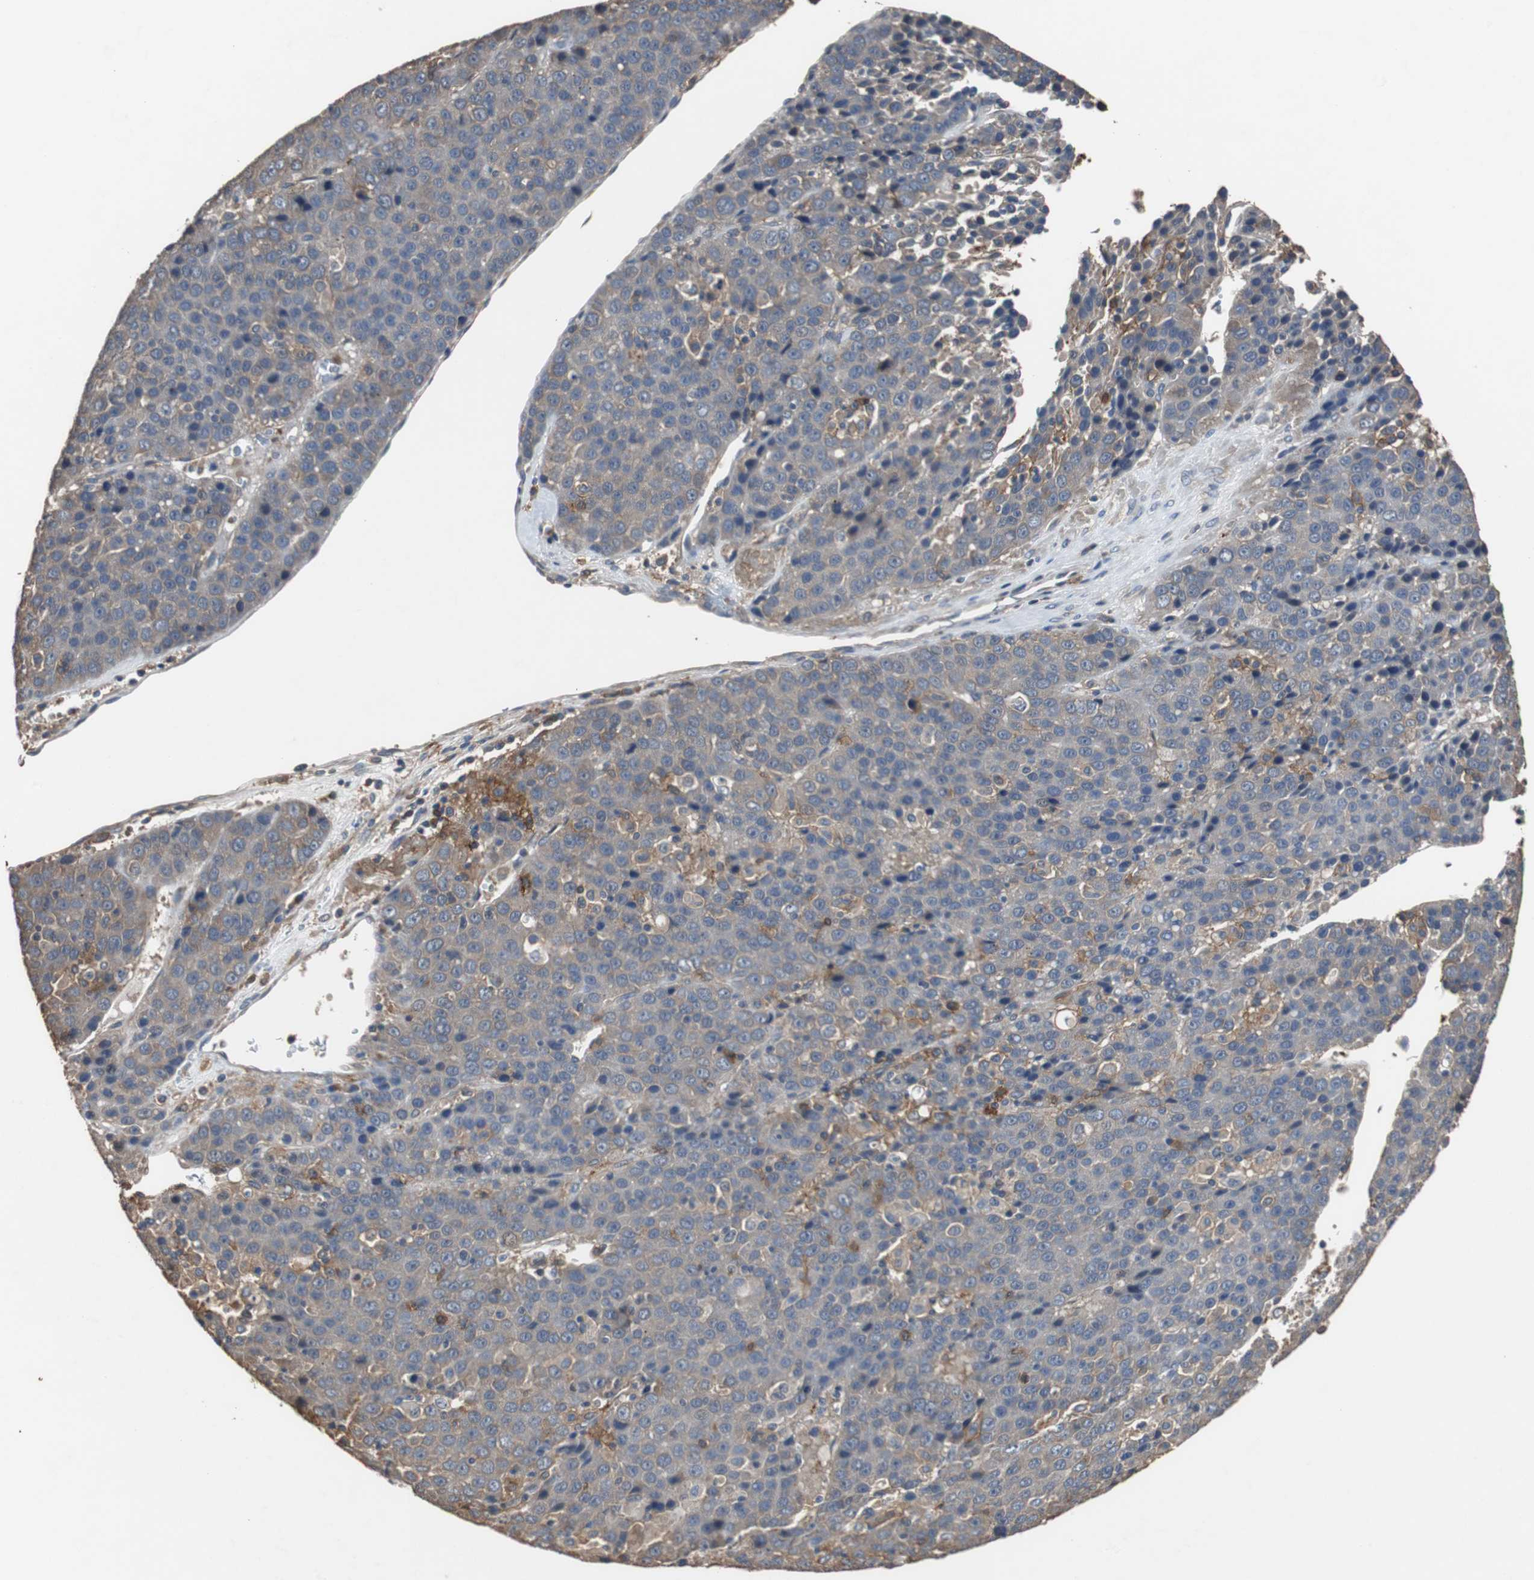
{"staining": {"intensity": "weak", "quantity": "<25%", "location": "cytoplasmic/membranous"}, "tissue": "liver cancer", "cell_type": "Tumor cells", "image_type": "cancer", "snomed": [{"axis": "morphology", "description": "Carcinoma, Hepatocellular, NOS"}, {"axis": "topography", "description": "Liver"}], "caption": "DAB immunohistochemical staining of hepatocellular carcinoma (liver) displays no significant positivity in tumor cells.", "gene": "SCIMP", "patient": {"sex": "female", "age": 53}}